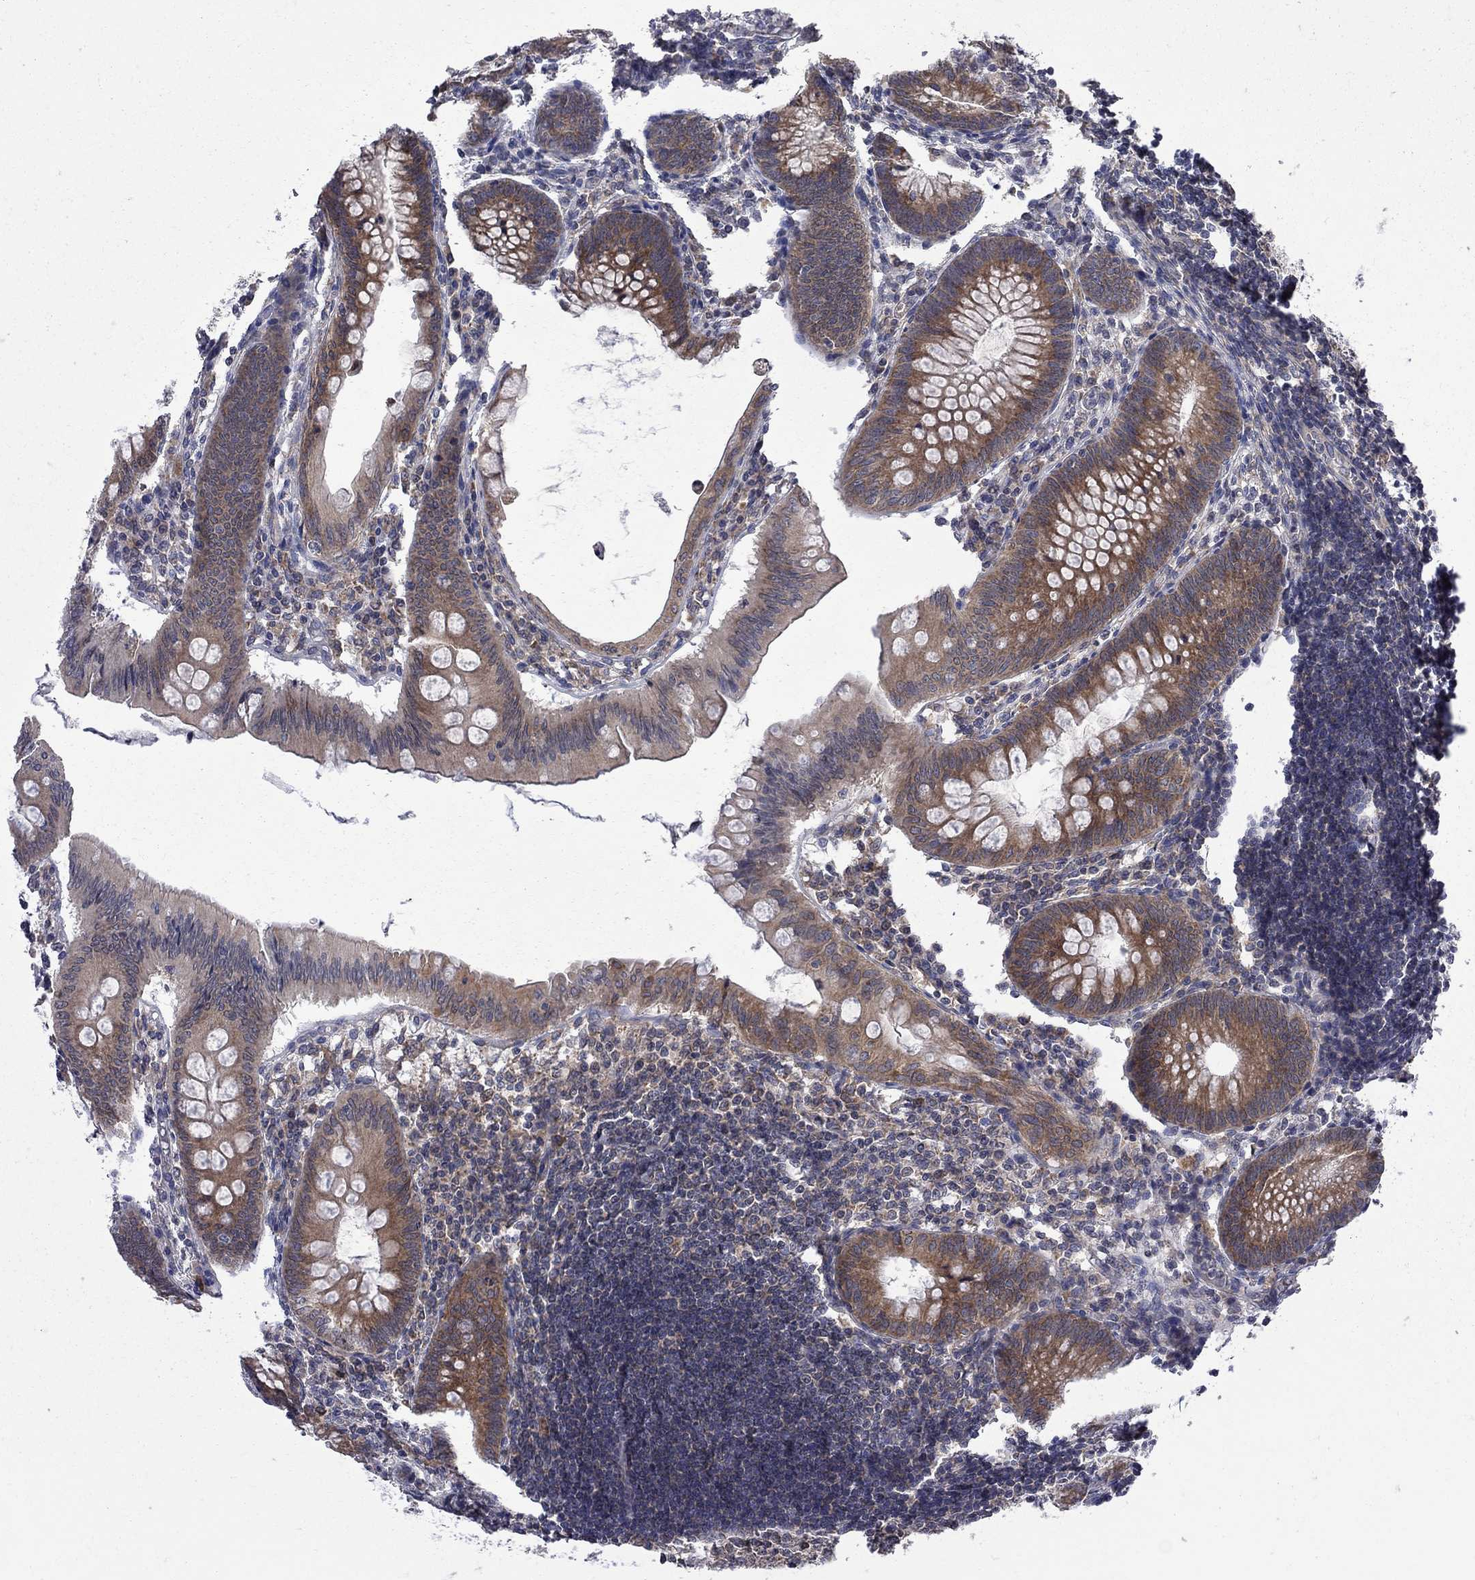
{"staining": {"intensity": "moderate", "quantity": ">75%", "location": "cytoplasmic/membranous"}, "tissue": "appendix", "cell_type": "Glandular cells", "image_type": "normal", "snomed": [{"axis": "morphology", "description": "Normal tissue, NOS"}, {"axis": "morphology", "description": "Inflammation, NOS"}, {"axis": "topography", "description": "Appendix"}], "caption": "There is medium levels of moderate cytoplasmic/membranous expression in glandular cells of benign appendix, as demonstrated by immunohistochemical staining (brown color).", "gene": "CNOT11", "patient": {"sex": "male", "age": 16}}